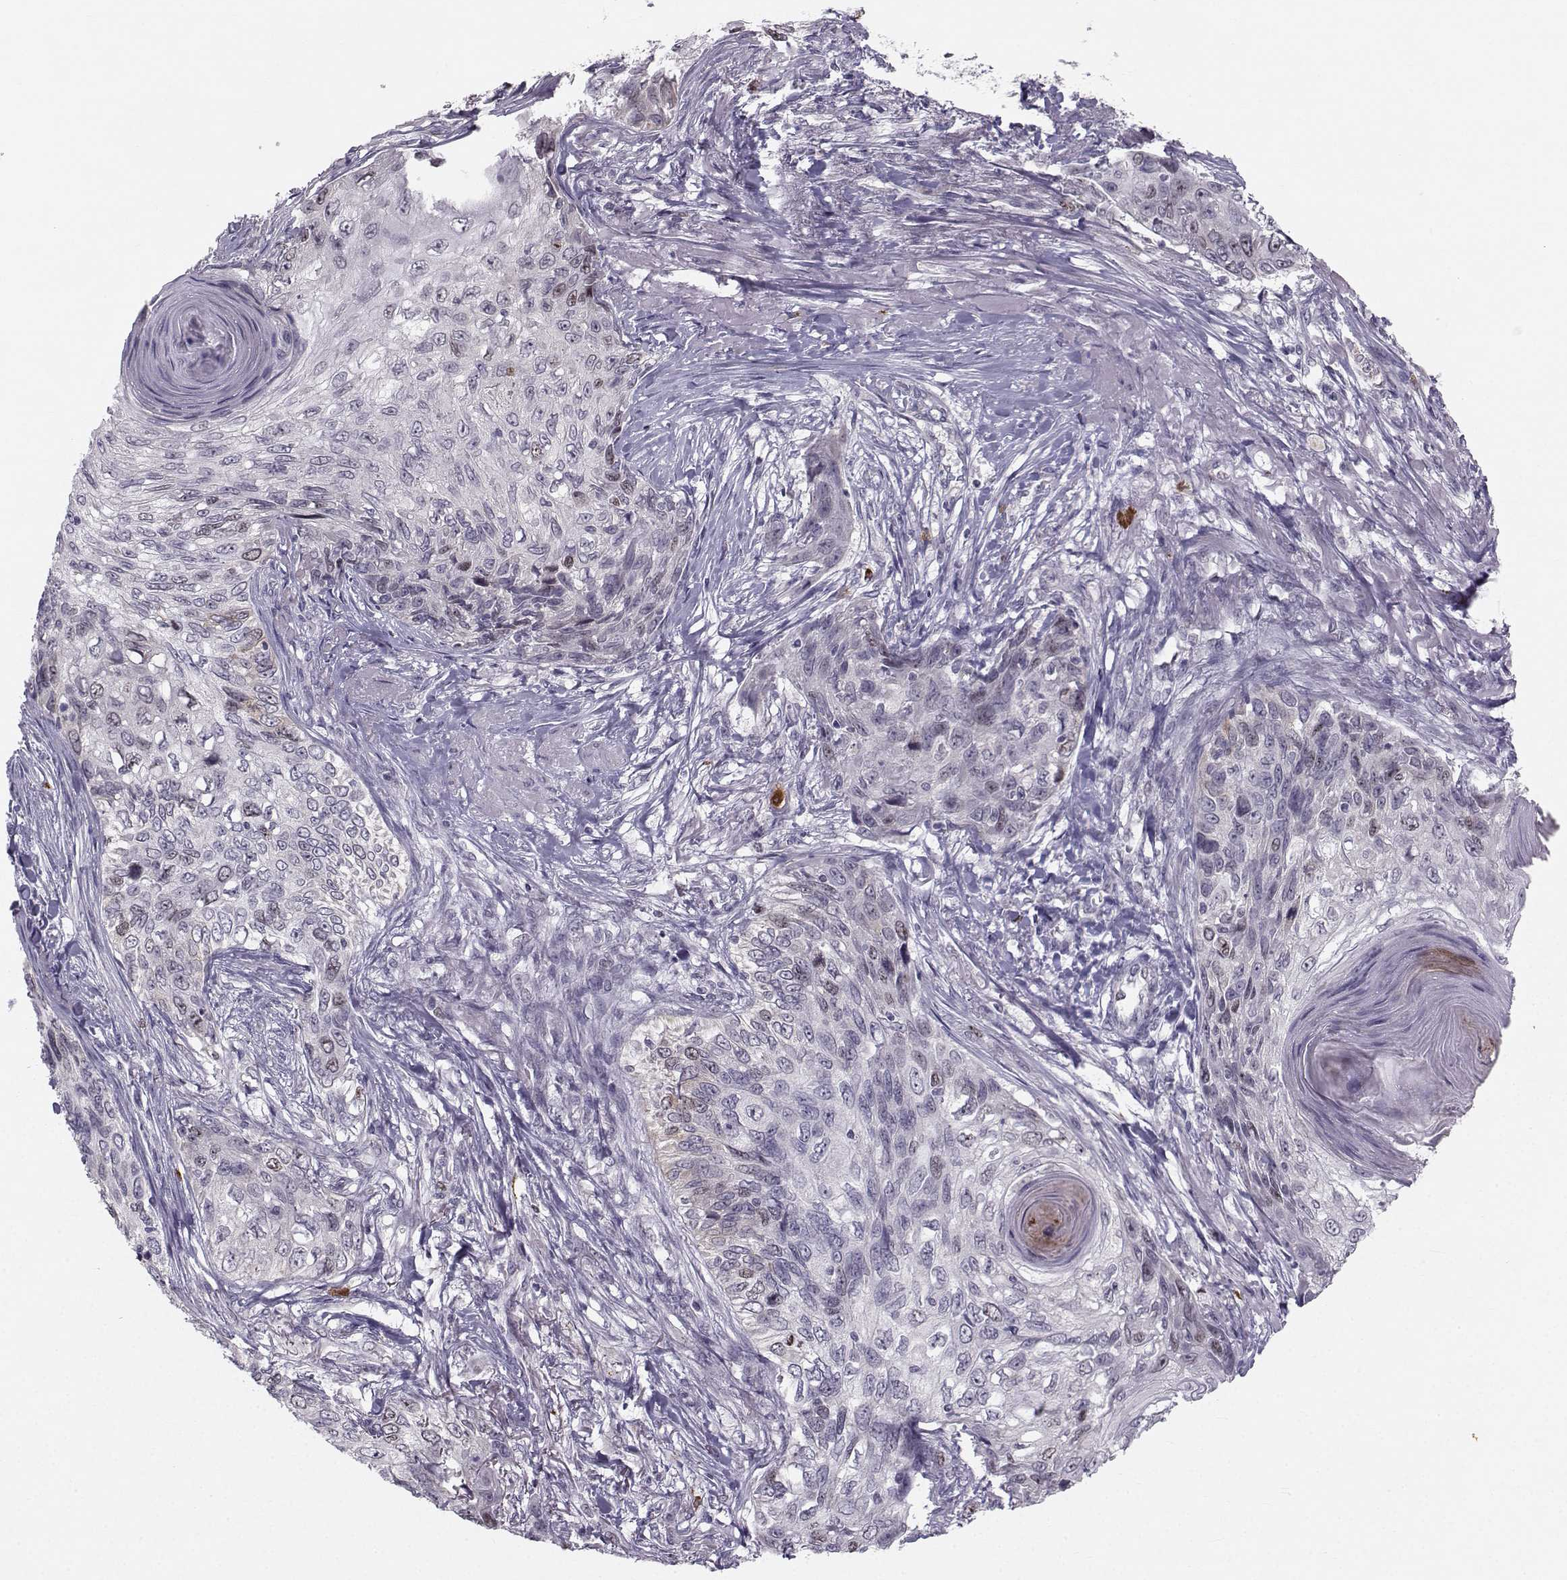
{"staining": {"intensity": "moderate", "quantity": "<25%", "location": "nuclear"}, "tissue": "skin cancer", "cell_type": "Tumor cells", "image_type": "cancer", "snomed": [{"axis": "morphology", "description": "Squamous cell carcinoma, NOS"}, {"axis": "topography", "description": "Skin"}], "caption": "Immunohistochemistry (IHC) staining of squamous cell carcinoma (skin), which exhibits low levels of moderate nuclear positivity in about <25% of tumor cells indicating moderate nuclear protein positivity. The staining was performed using DAB (brown) for protein detection and nuclei were counterstained in hematoxylin (blue).", "gene": "LRP8", "patient": {"sex": "male", "age": 92}}